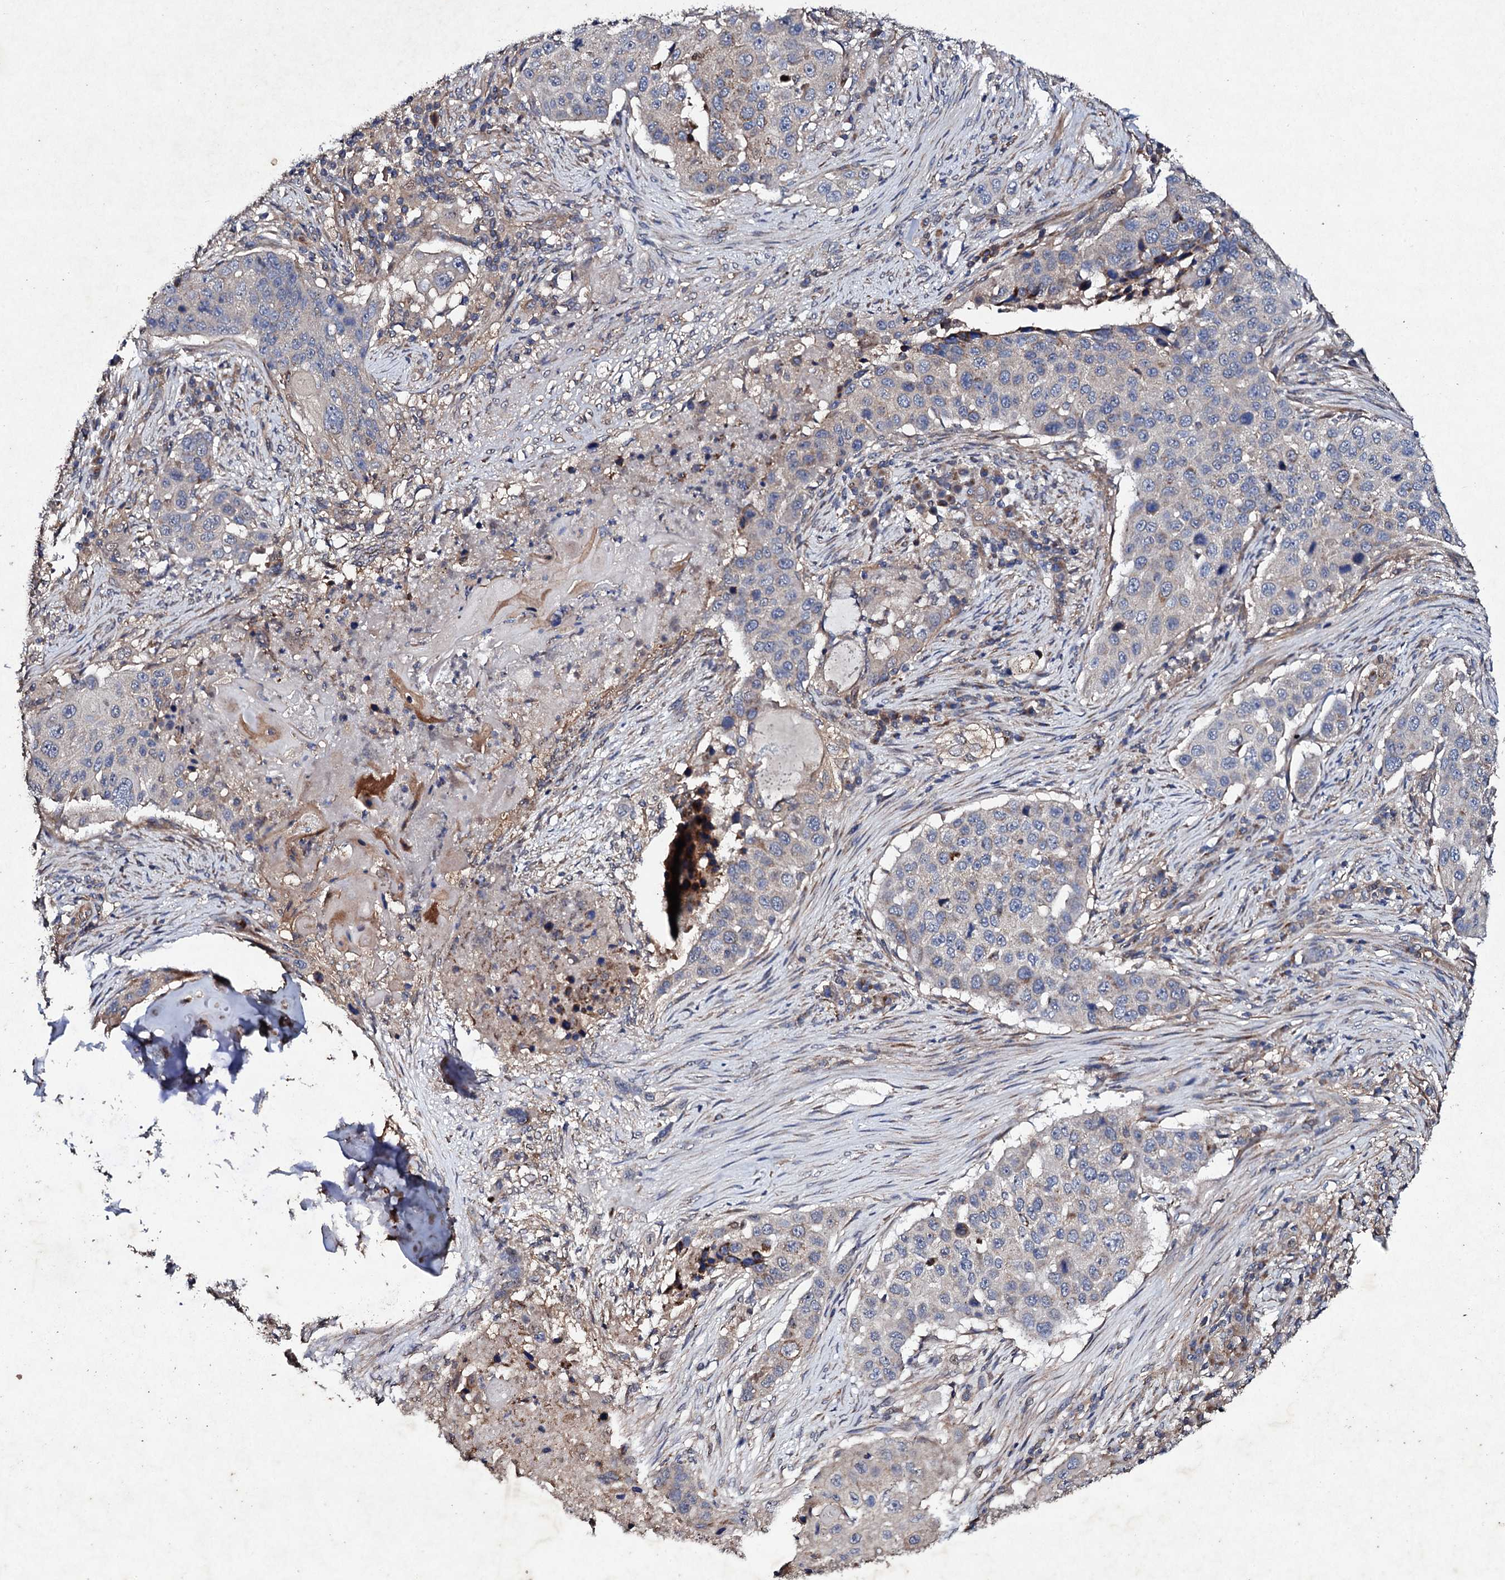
{"staining": {"intensity": "negative", "quantity": "none", "location": "none"}, "tissue": "lung cancer", "cell_type": "Tumor cells", "image_type": "cancer", "snomed": [{"axis": "morphology", "description": "Squamous cell carcinoma, NOS"}, {"axis": "topography", "description": "Lung"}], "caption": "Tumor cells show no significant staining in lung cancer (squamous cell carcinoma). The staining was performed using DAB to visualize the protein expression in brown, while the nuclei were stained in blue with hematoxylin (Magnification: 20x).", "gene": "MOCOS", "patient": {"sex": "female", "age": 63}}